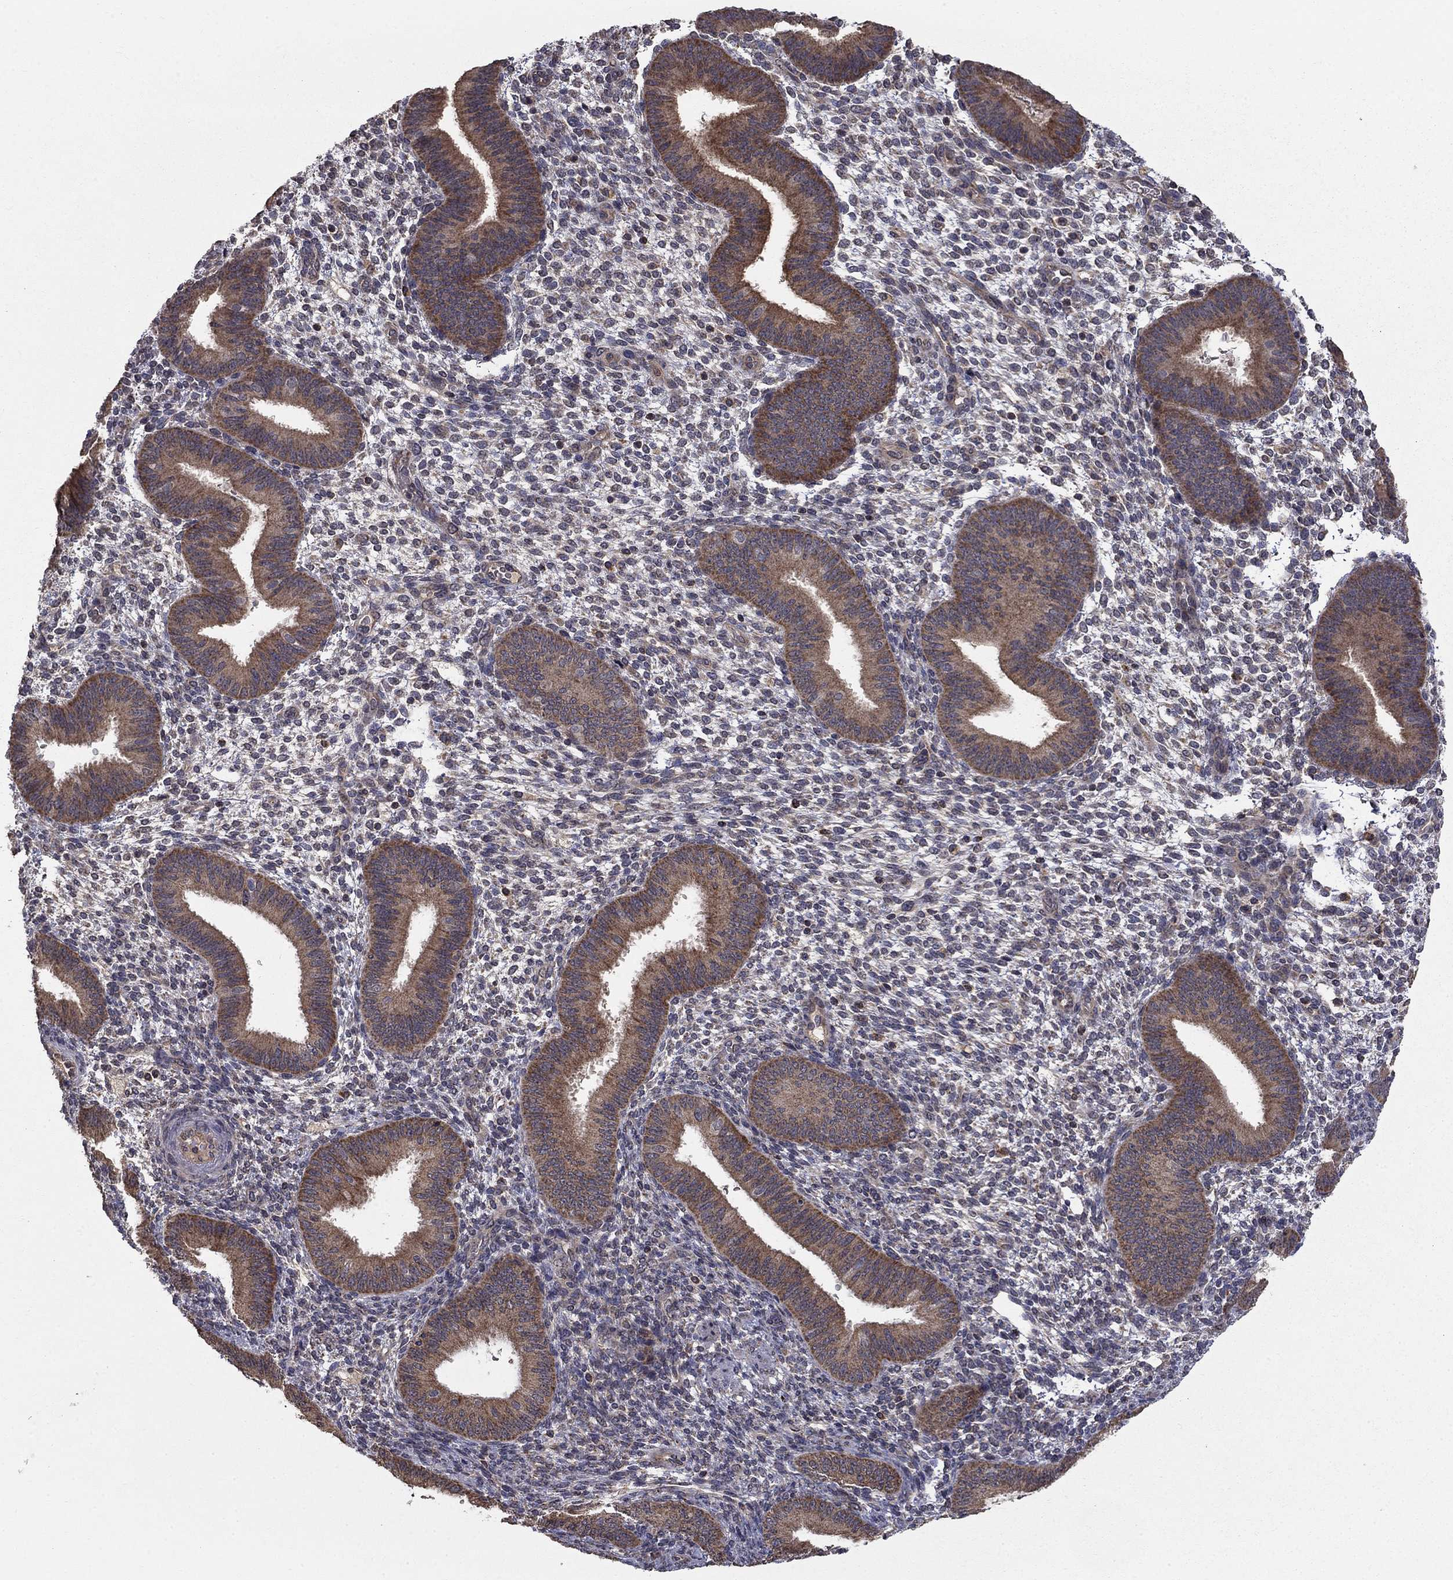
{"staining": {"intensity": "negative", "quantity": "none", "location": "none"}, "tissue": "endometrium", "cell_type": "Cells in endometrial stroma", "image_type": "normal", "snomed": [{"axis": "morphology", "description": "Normal tissue, NOS"}, {"axis": "topography", "description": "Endometrium"}], "caption": "IHC micrograph of normal endometrium: human endometrium stained with DAB shows no significant protein staining in cells in endometrial stroma.", "gene": "SLC2A13", "patient": {"sex": "female", "age": 39}}